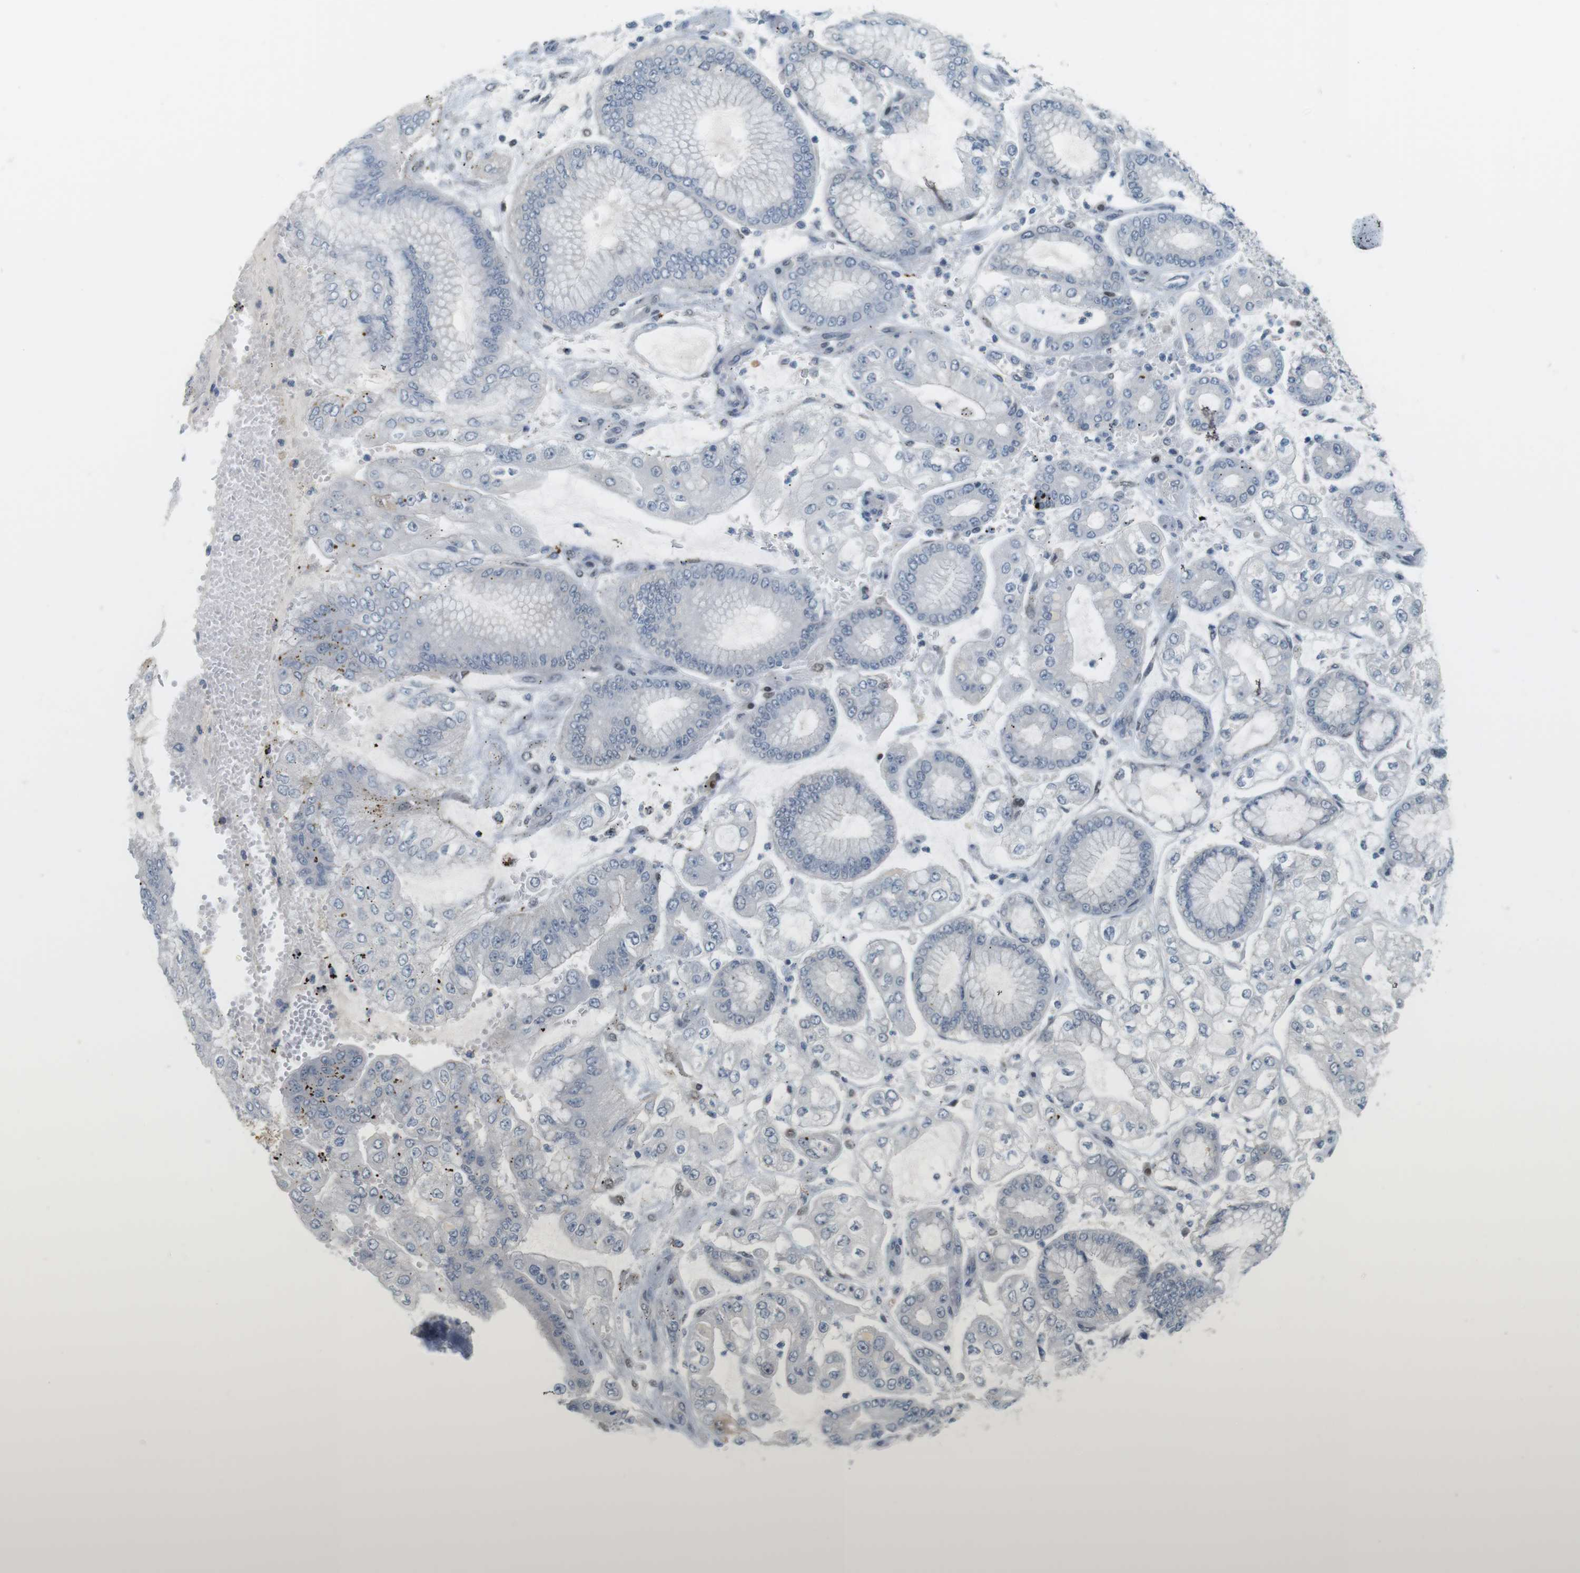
{"staining": {"intensity": "negative", "quantity": "none", "location": "none"}, "tissue": "stomach cancer", "cell_type": "Tumor cells", "image_type": "cancer", "snomed": [{"axis": "morphology", "description": "Adenocarcinoma, NOS"}, {"axis": "topography", "description": "Stomach"}], "caption": "Photomicrograph shows no protein positivity in tumor cells of stomach adenocarcinoma tissue.", "gene": "CREB3L2", "patient": {"sex": "male", "age": 76}}